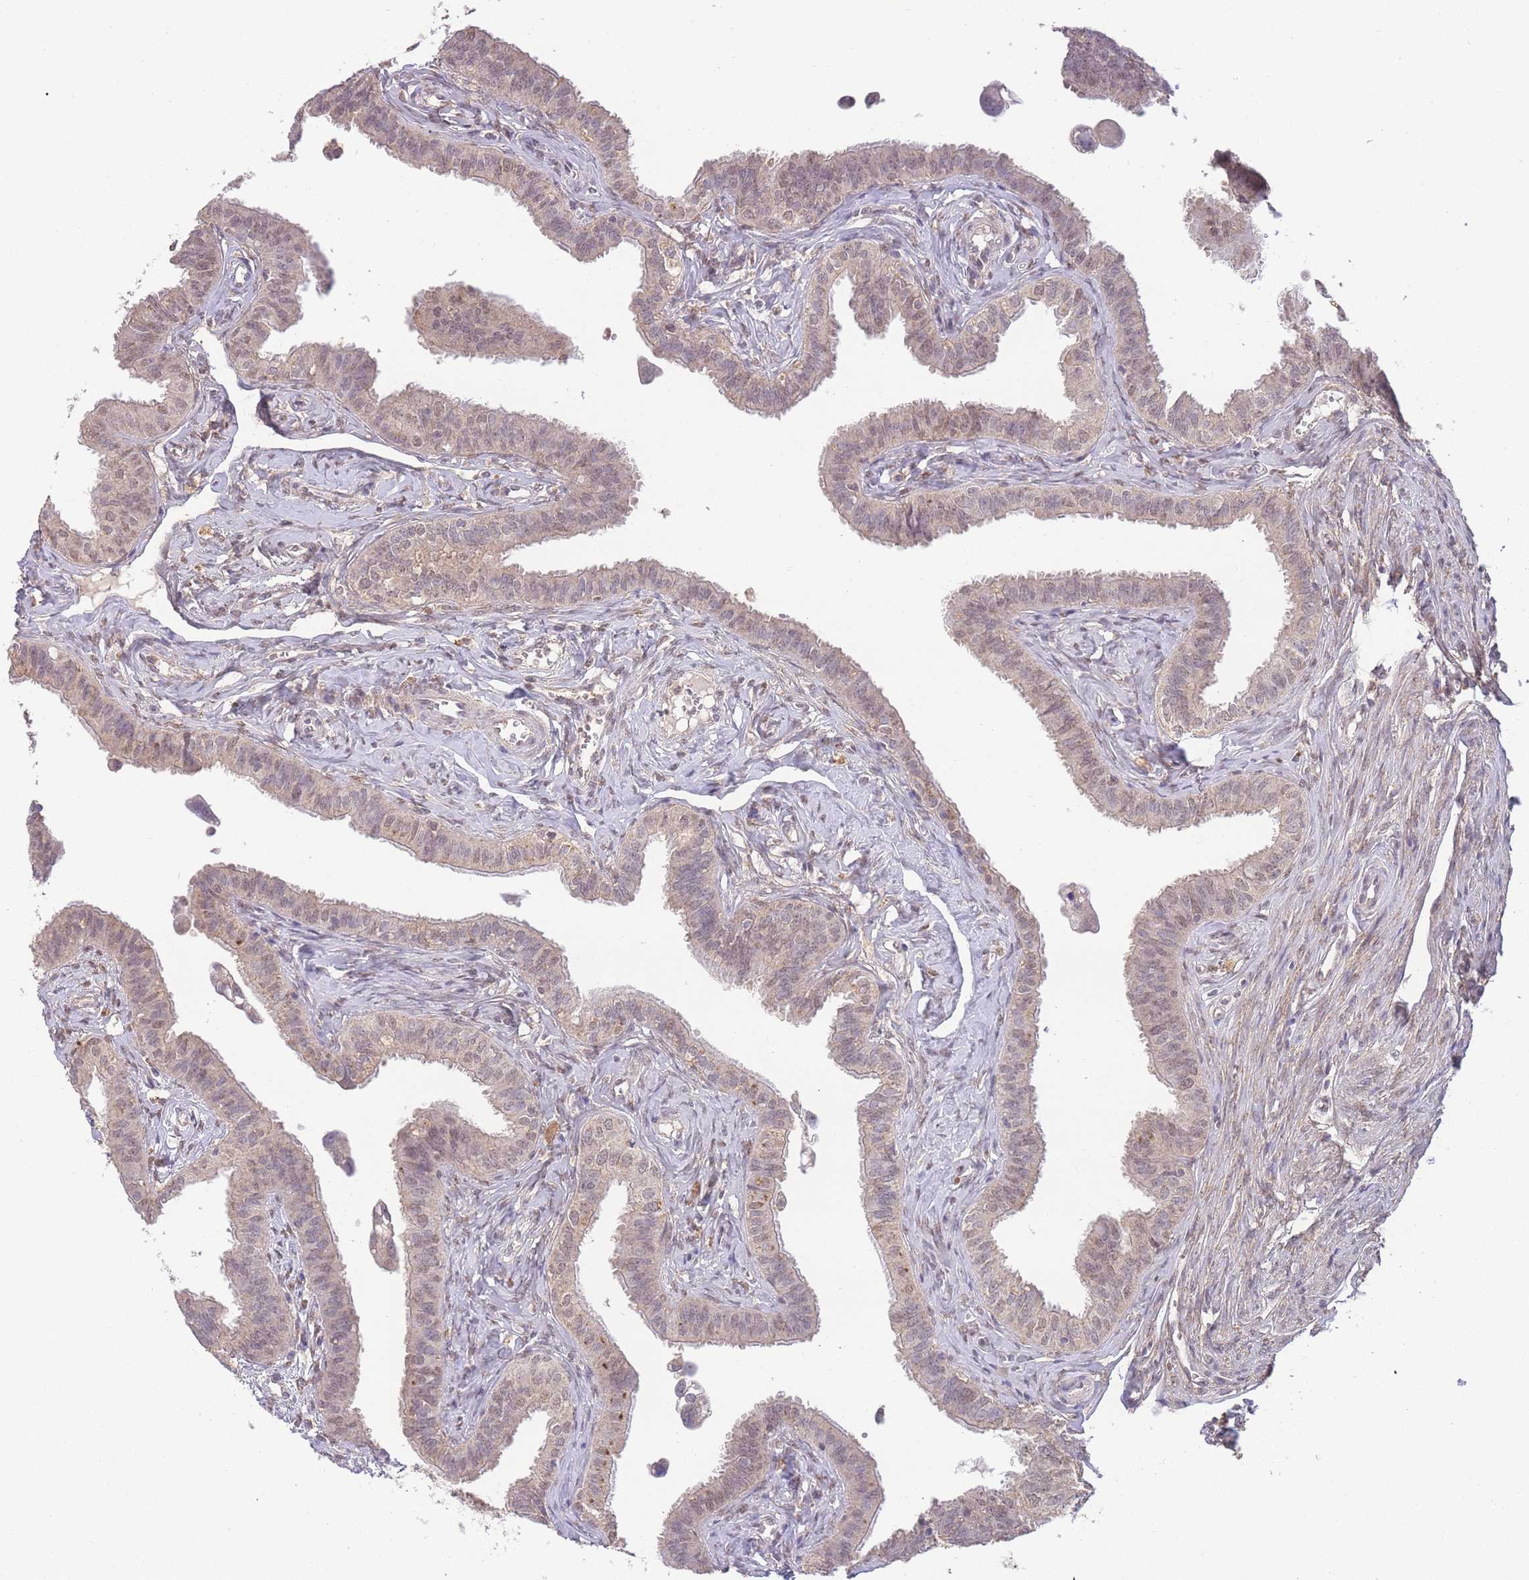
{"staining": {"intensity": "weak", "quantity": "25%-75%", "location": "cytoplasmic/membranous,nuclear"}, "tissue": "fallopian tube", "cell_type": "Glandular cells", "image_type": "normal", "snomed": [{"axis": "morphology", "description": "Normal tissue, NOS"}, {"axis": "morphology", "description": "Carcinoma, NOS"}, {"axis": "topography", "description": "Fallopian tube"}, {"axis": "topography", "description": "Ovary"}], "caption": "Normal fallopian tube reveals weak cytoplasmic/membranous,nuclear expression in about 25%-75% of glandular cells.", "gene": "RNF144B", "patient": {"sex": "female", "age": 59}}